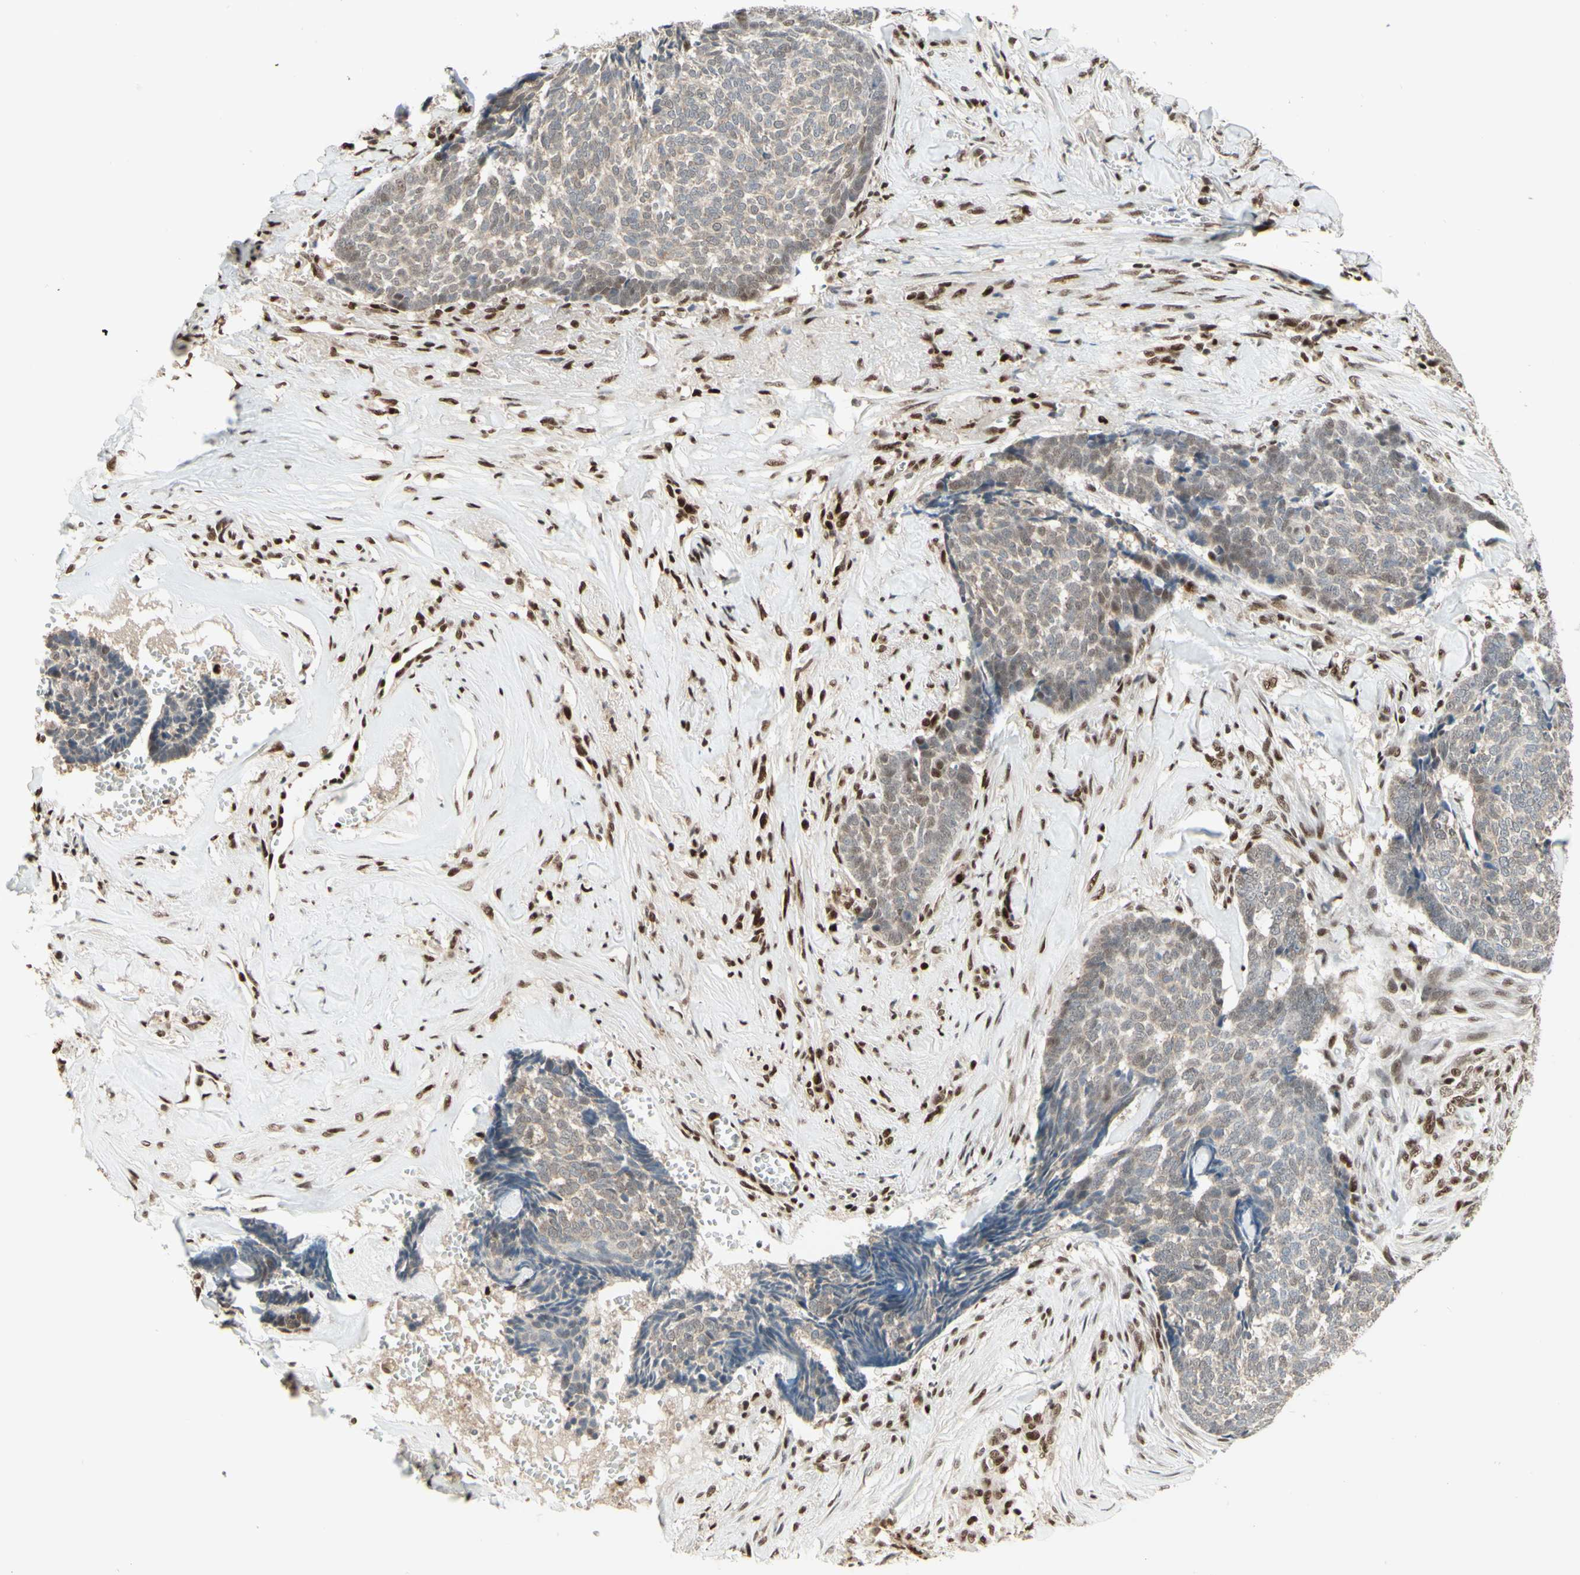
{"staining": {"intensity": "weak", "quantity": ">75%", "location": "cytoplasmic/membranous"}, "tissue": "skin cancer", "cell_type": "Tumor cells", "image_type": "cancer", "snomed": [{"axis": "morphology", "description": "Basal cell carcinoma"}, {"axis": "topography", "description": "Skin"}], "caption": "A histopathology image of skin cancer stained for a protein shows weak cytoplasmic/membranous brown staining in tumor cells. (brown staining indicates protein expression, while blue staining denotes nuclei).", "gene": "NR3C1", "patient": {"sex": "male", "age": 84}}